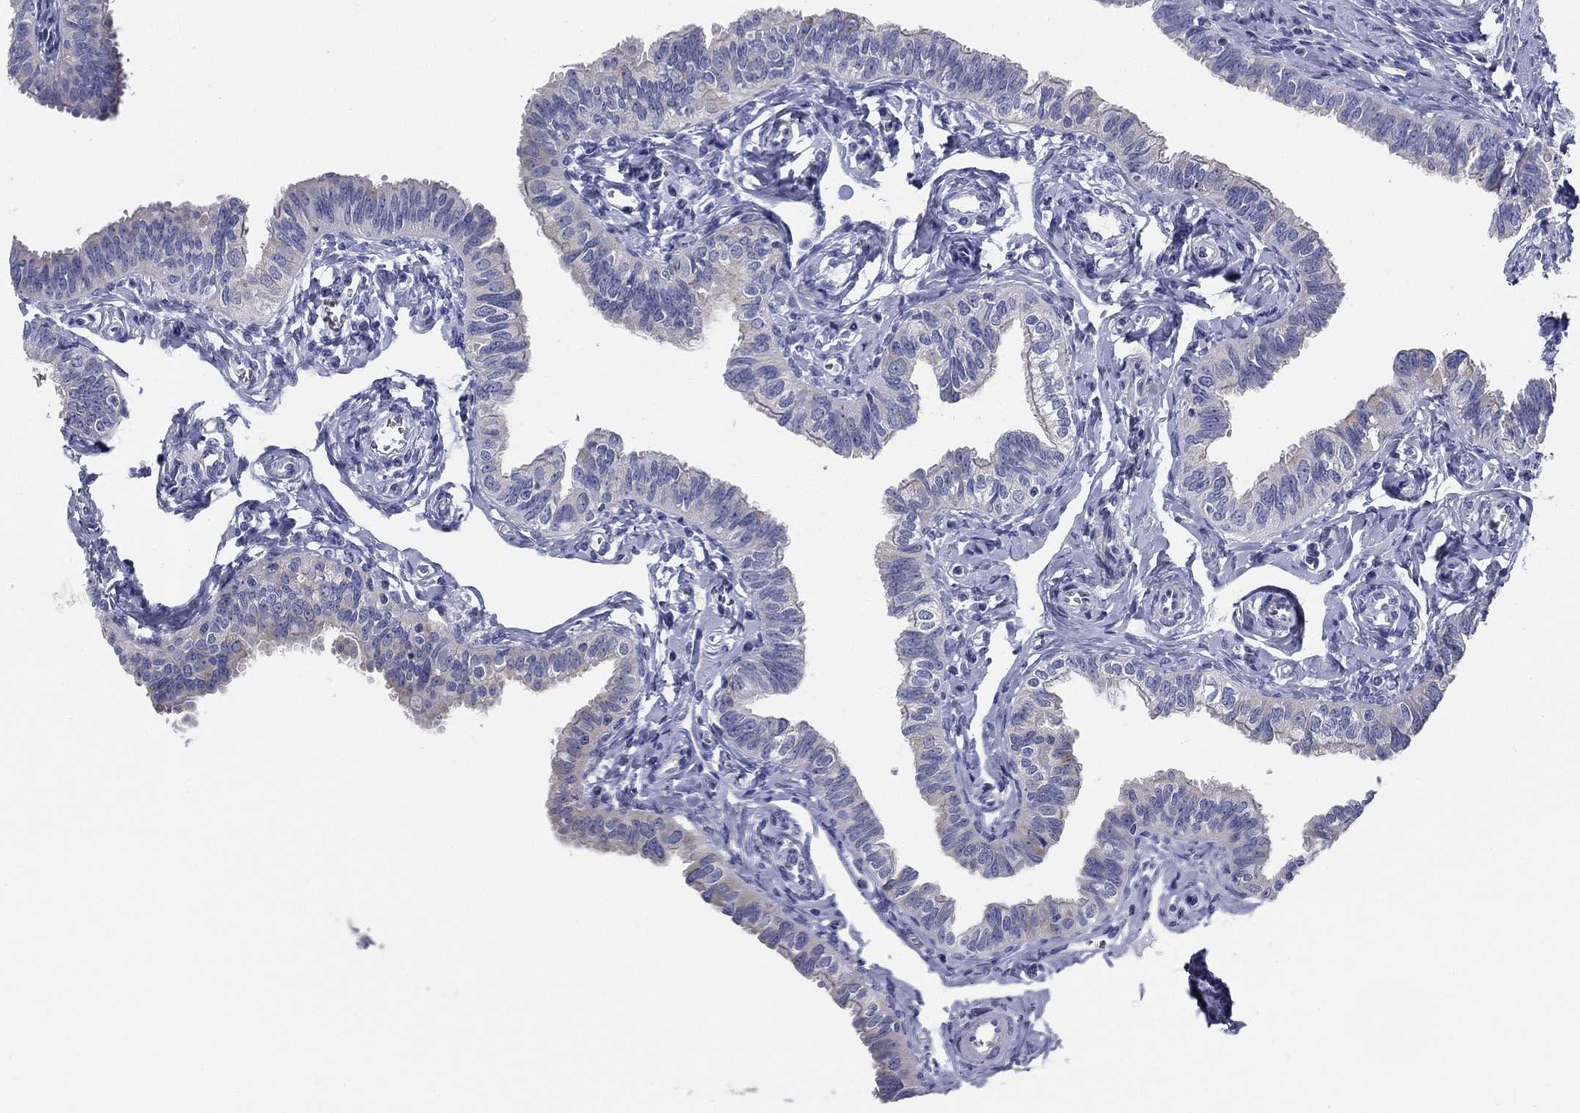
{"staining": {"intensity": "negative", "quantity": "none", "location": "none"}, "tissue": "fallopian tube", "cell_type": "Glandular cells", "image_type": "normal", "snomed": [{"axis": "morphology", "description": "Normal tissue, NOS"}, {"axis": "topography", "description": "Fallopian tube"}], "caption": "DAB (3,3'-diaminobenzidine) immunohistochemical staining of benign human fallopian tube exhibits no significant staining in glandular cells. (IHC, brightfield microscopy, high magnification).", "gene": "GALNTL5", "patient": {"sex": "female", "age": 54}}